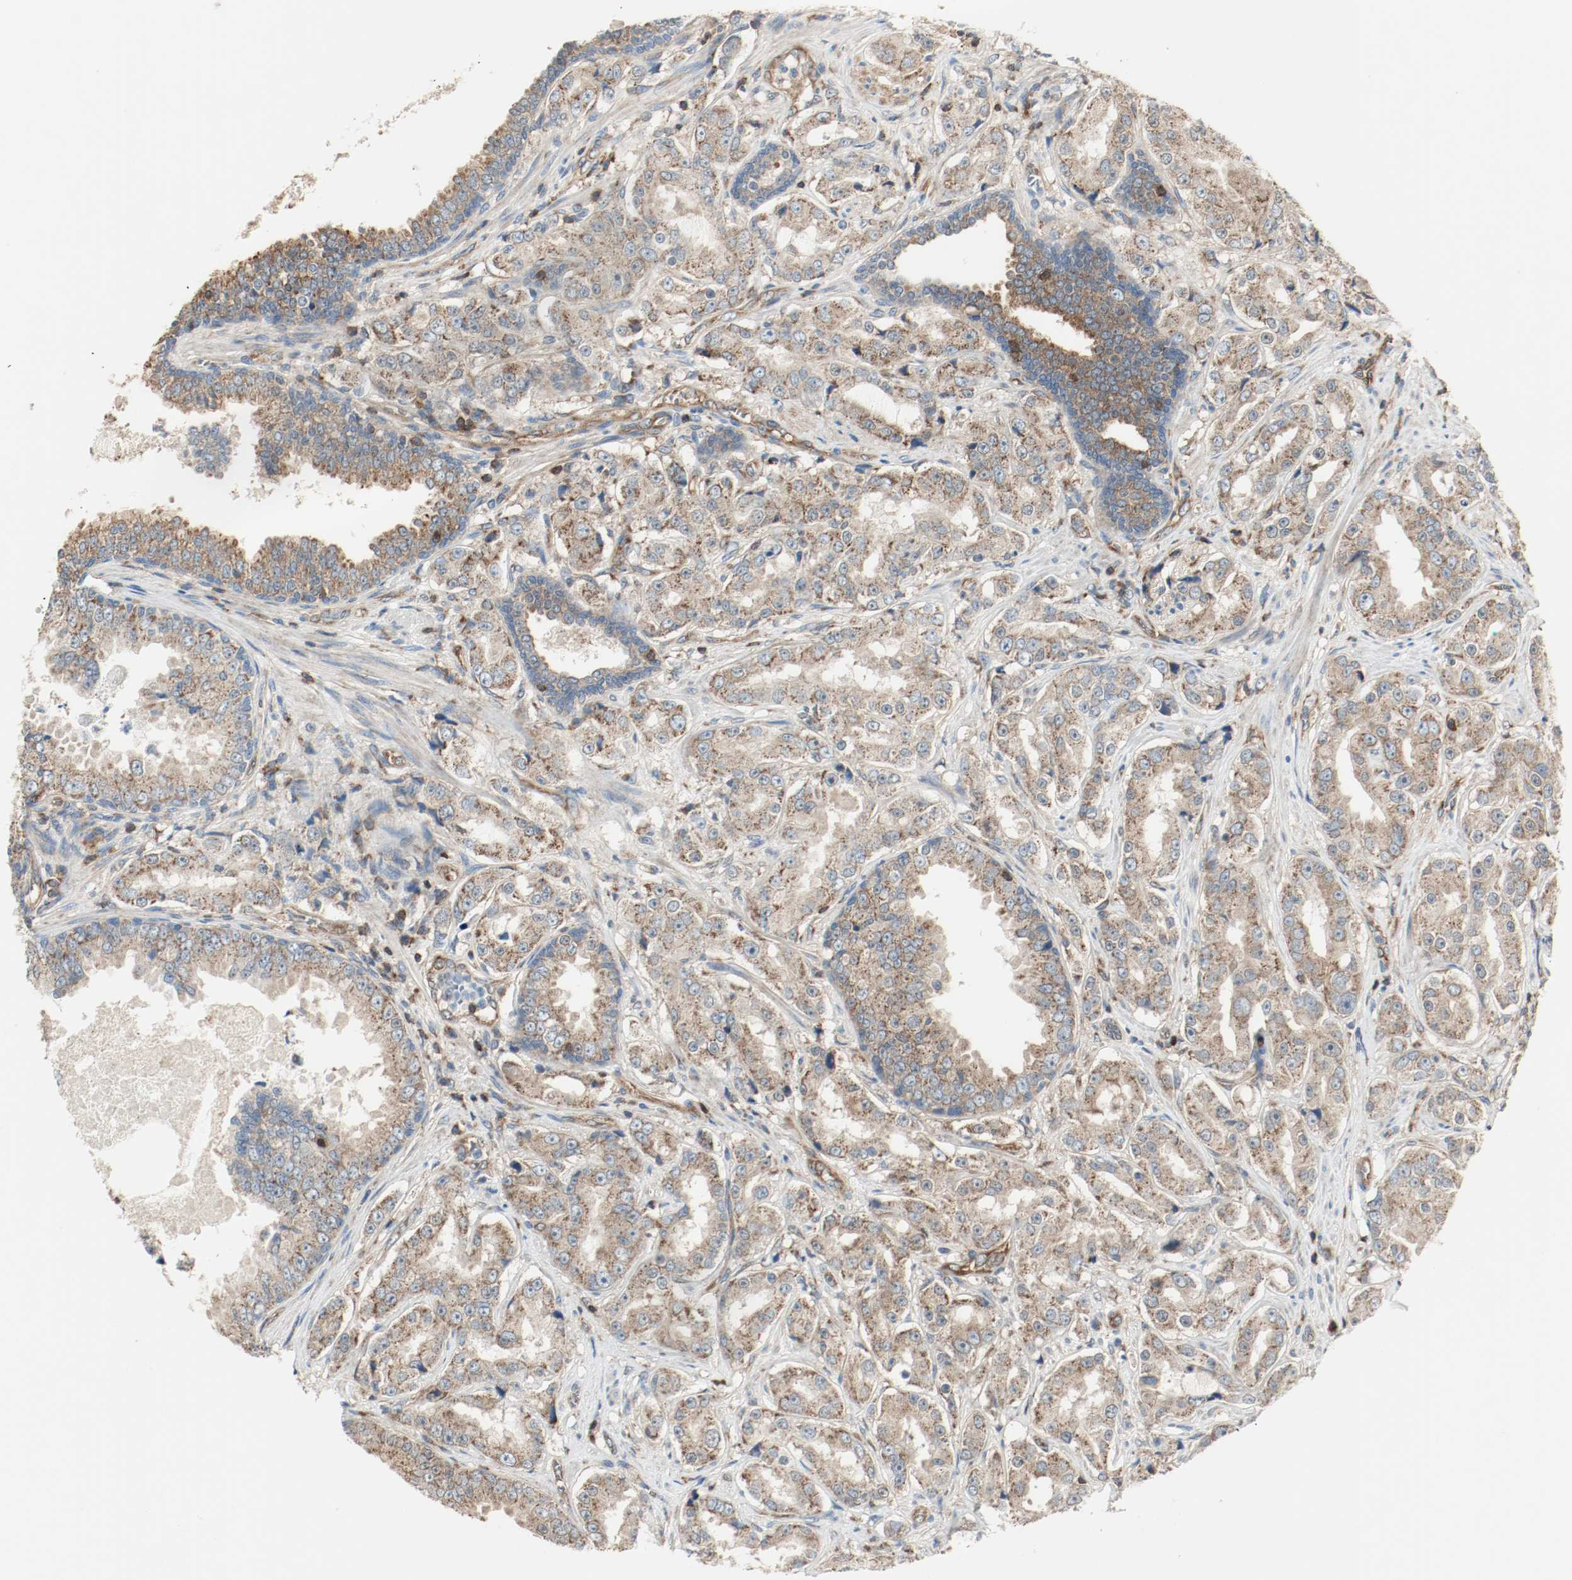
{"staining": {"intensity": "strong", "quantity": ">75%", "location": "cytoplasmic/membranous"}, "tissue": "prostate cancer", "cell_type": "Tumor cells", "image_type": "cancer", "snomed": [{"axis": "morphology", "description": "Adenocarcinoma, High grade"}, {"axis": "topography", "description": "Prostate"}], "caption": "Immunohistochemistry (IHC) of human adenocarcinoma (high-grade) (prostate) exhibits high levels of strong cytoplasmic/membranous staining in about >75% of tumor cells.", "gene": "PLCG1", "patient": {"sex": "male", "age": 73}}